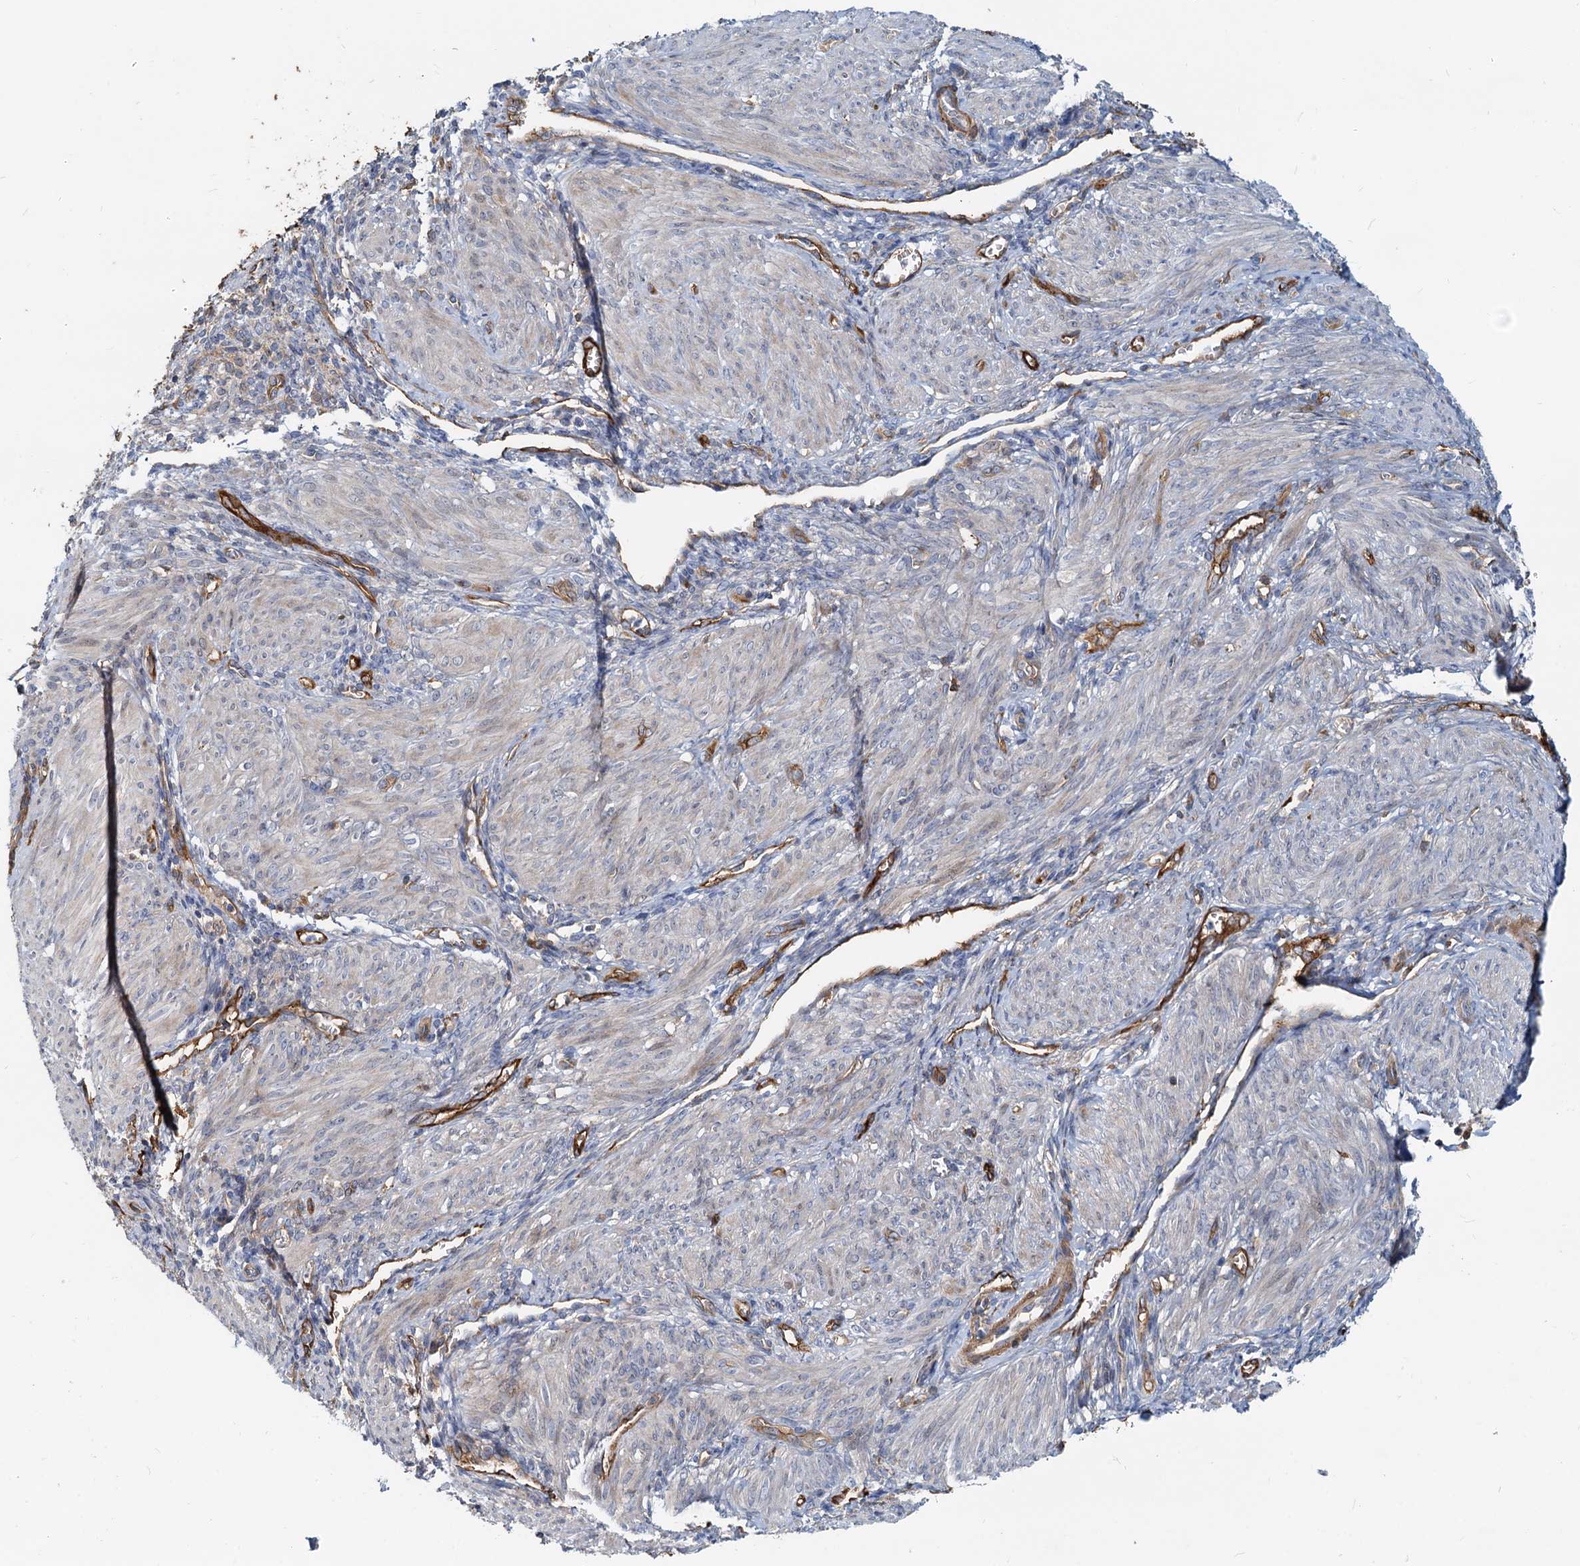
{"staining": {"intensity": "moderate", "quantity": "25%-75%", "location": "cytoplasmic/membranous"}, "tissue": "smooth muscle", "cell_type": "Smooth muscle cells", "image_type": "normal", "snomed": [{"axis": "morphology", "description": "Normal tissue, NOS"}, {"axis": "topography", "description": "Smooth muscle"}], "caption": "Immunohistochemistry (IHC) staining of unremarkable smooth muscle, which reveals medium levels of moderate cytoplasmic/membranous expression in about 25%-75% of smooth muscle cells indicating moderate cytoplasmic/membranous protein staining. The staining was performed using DAB (brown) for protein detection and nuclei were counterstained in hematoxylin (blue).", "gene": "LNX2", "patient": {"sex": "female", "age": 39}}